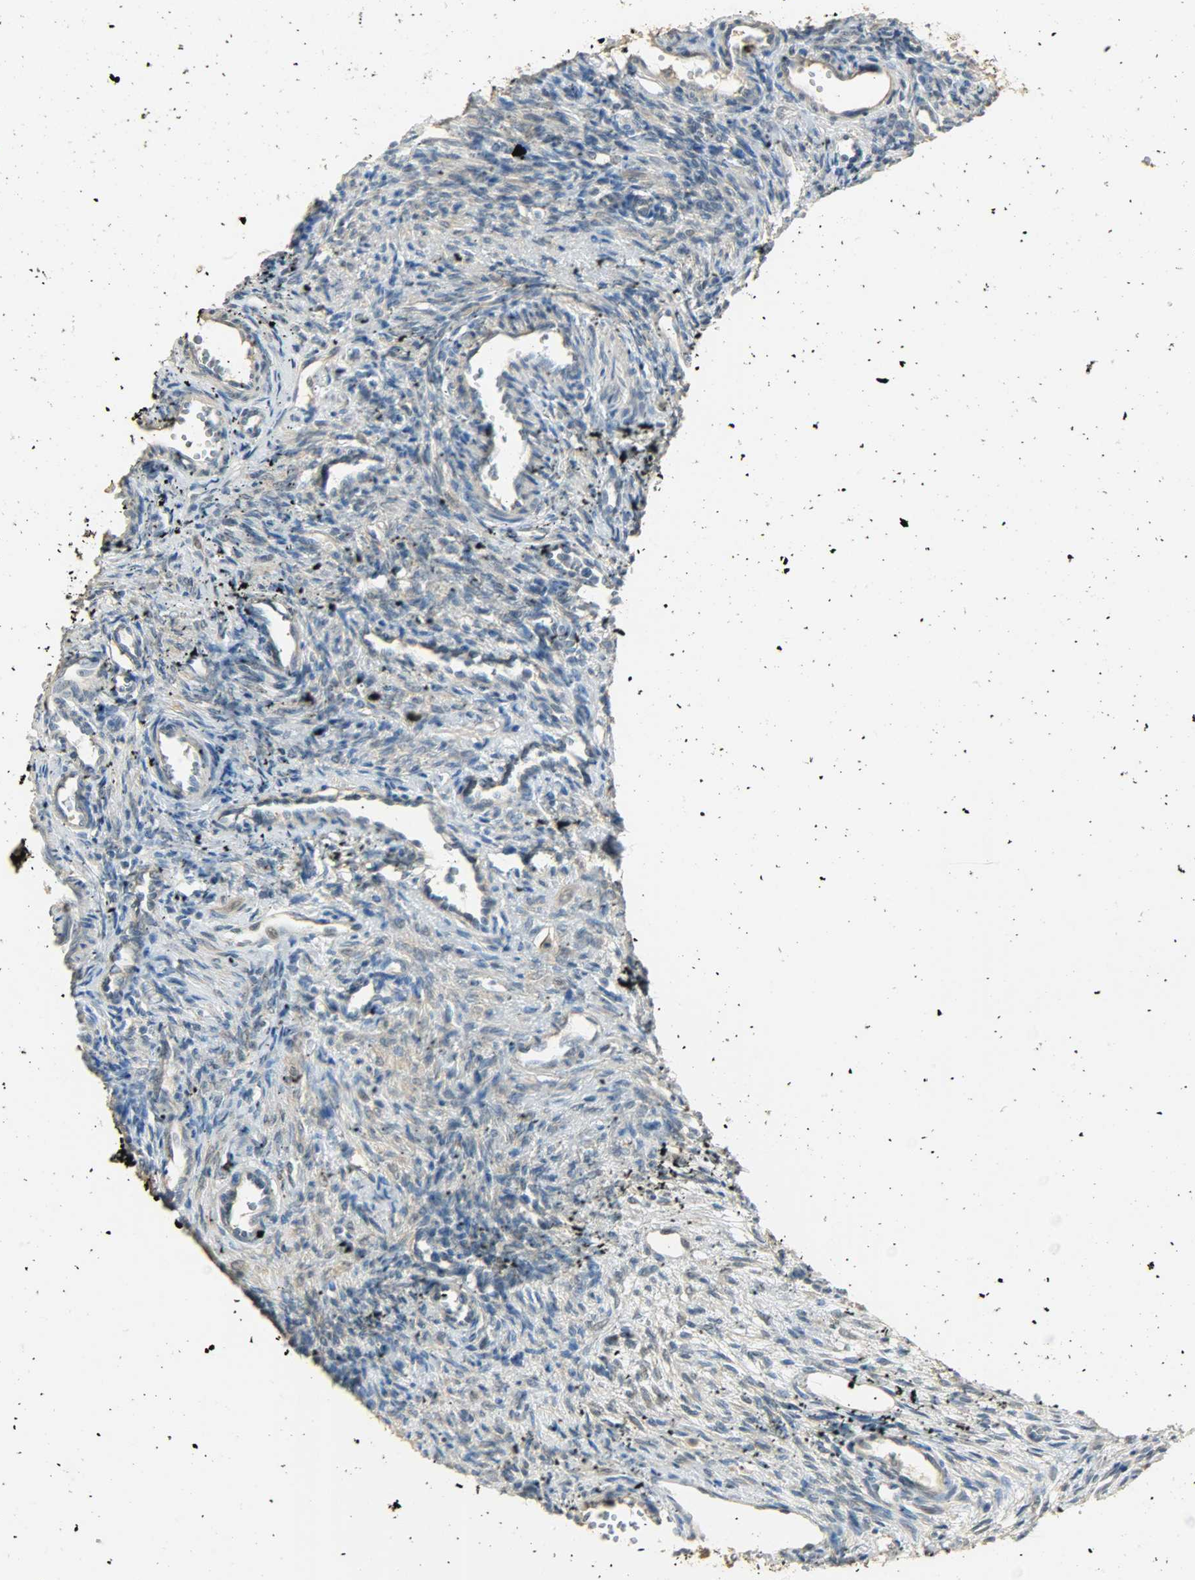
{"staining": {"intensity": "weak", "quantity": "25%-75%", "location": "cytoplasmic/membranous"}, "tissue": "ovary", "cell_type": "Ovarian stroma cells", "image_type": "normal", "snomed": [{"axis": "morphology", "description": "Normal tissue, NOS"}, {"axis": "topography", "description": "Ovary"}], "caption": "This micrograph demonstrates immunohistochemistry (IHC) staining of unremarkable ovary, with low weak cytoplasmic/membranous staining in about 25%-75% of ovarian stroma cells.", "gene": "USP13", "patient": {"sex": "female", "age": 33}}